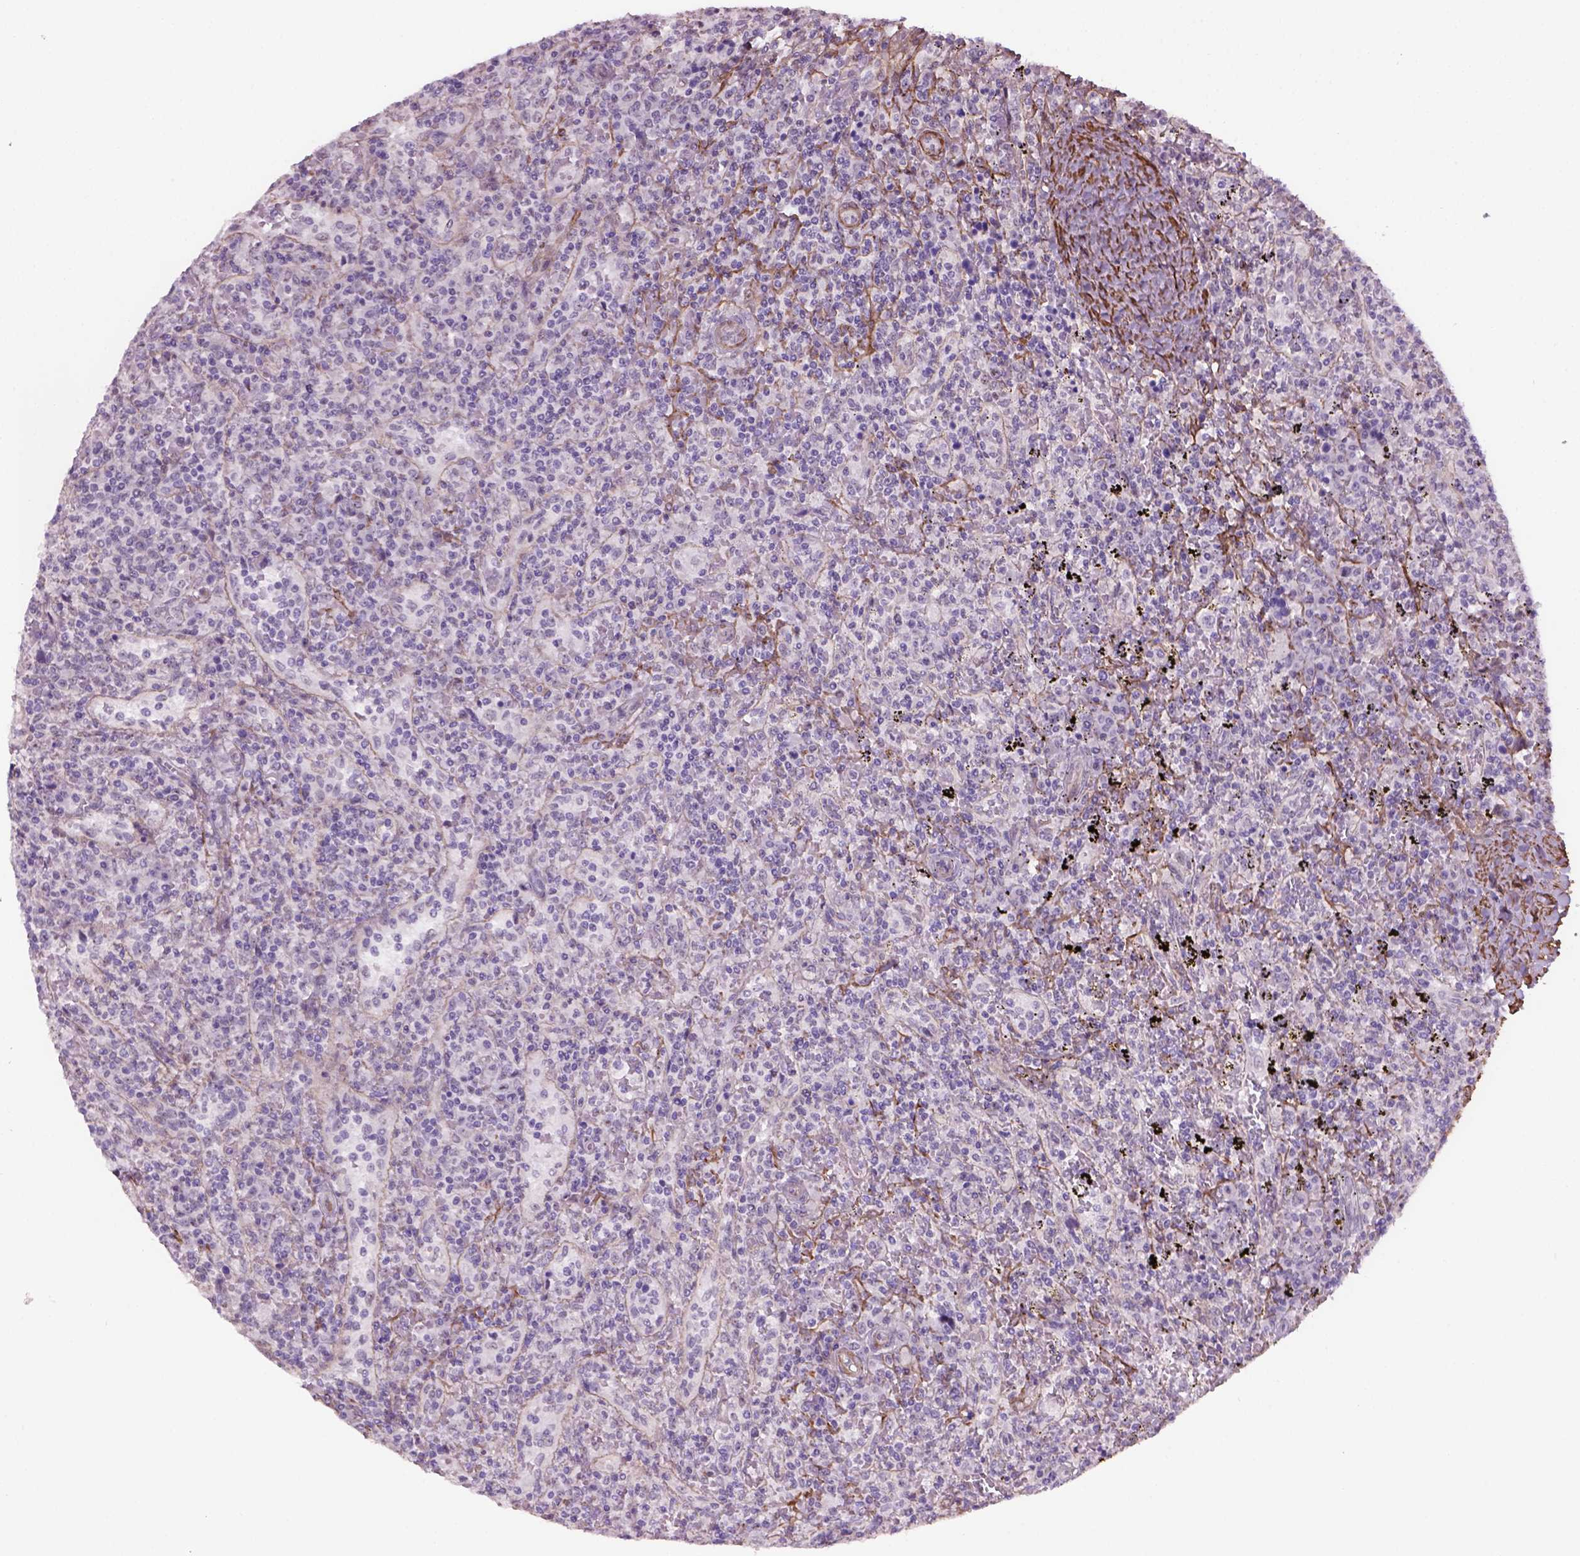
{"staining": {"intensity": "negative", "quantity": "none", "location": "none"}, "tissue": "lymphoma", "cell_type": "Tumor cells", "image_type": "cancer", "snomed": [{"axis": "morphology", "description": "Malignant lymphoma, non-Hodgkin's type, Low grade"}, {"axis": "topography", "description": "Spleen"}], "caption": "Protein analysis of lymphoma displays no significant staining in tumor cells.", "gene": "RRS1", "patient": {"sex": "male", "age": 62}}